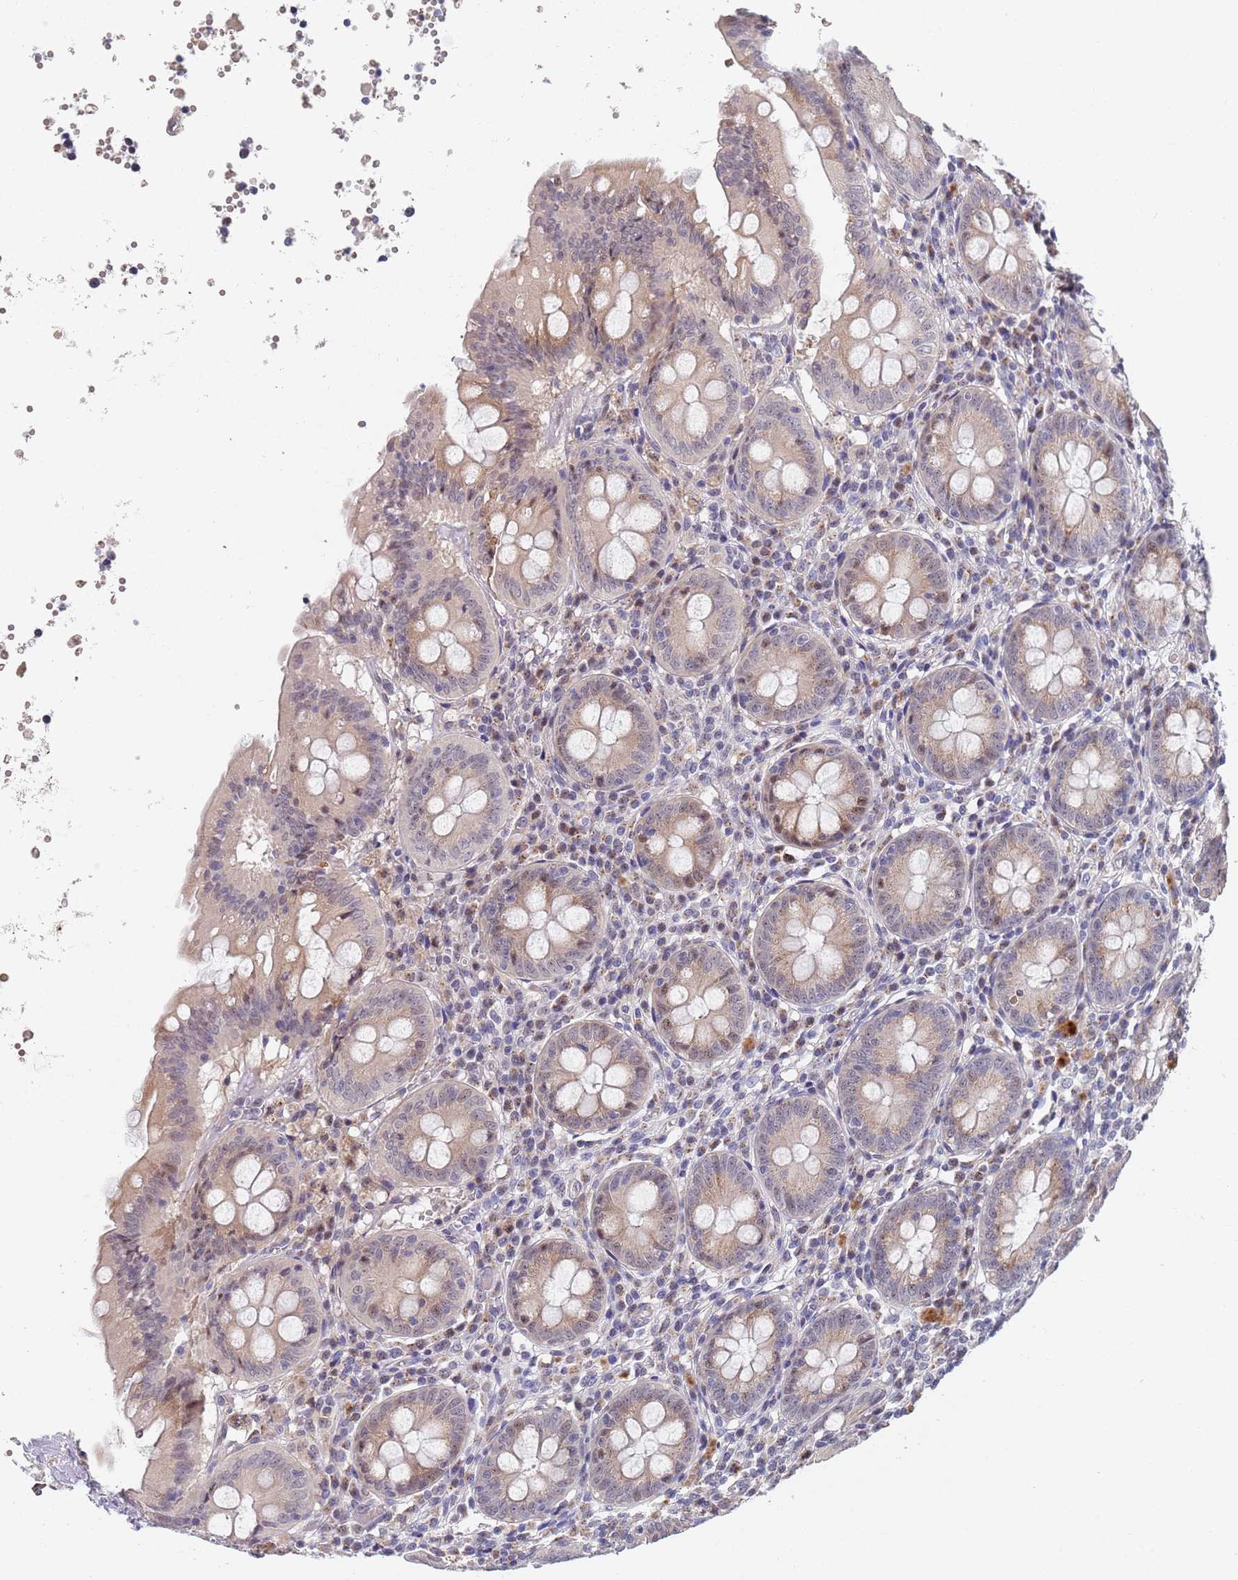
{"staining": {"intensity": "weak", "quantity": "25%-75%", "location": "cytoplasmic/membranous,nuclear"}, "tissue": "appendix", "cell_type": "Glandular cells", "image_type": "normal", "snomed": [{"axis": "morphology", "description": "Normal tissue, NOS"}, {"axis": "topography", "description": "Appendix"}], "caption": "Protein staining displays weak cytoplasmic/membranous,nuclear positivity in approximately 25%-75% of glandular cells in benign appendix. Nuclei are stained in blue.", "gene": "PLCL2", "patient": {"sex": "female", "age": 54}}